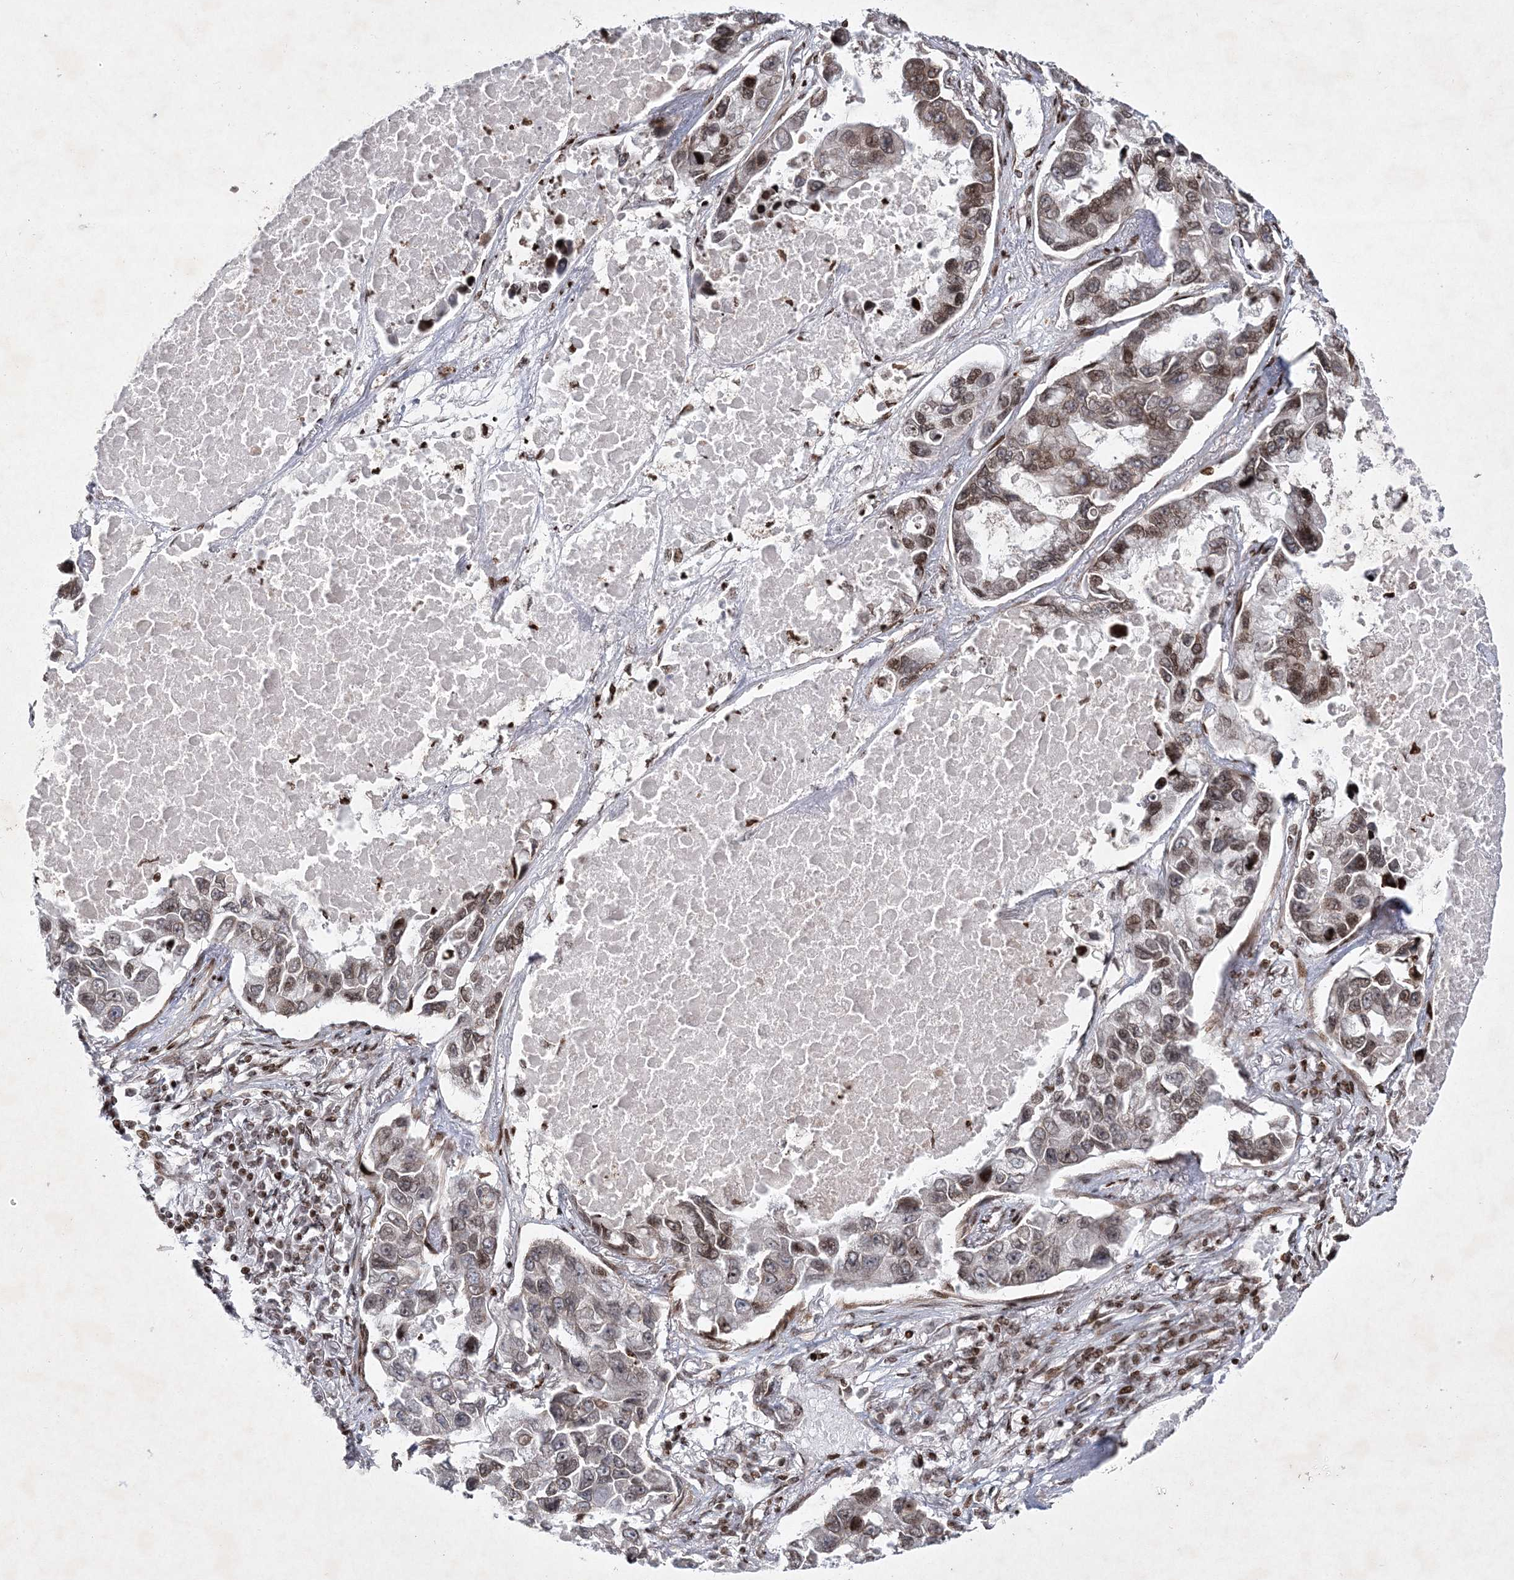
{"staining": {"intensity": "weak", "quantity": ">75%", "location": "nuclear"}, "tissue": "lung cancer", "cell_type": "Tumor cells", "image_type": "cancer", "snomed": [{"axis": "morphology", "description": "Adenocarcinoma, NOS"}, {"axis": "topography", "description": "Lung"}], "caption": "Lung cancer tissue exhibits weak nuclear expression in about >75% of tumor cells", "gene": "SMIM29", "patient": {"sex": "male", "age": 64}}